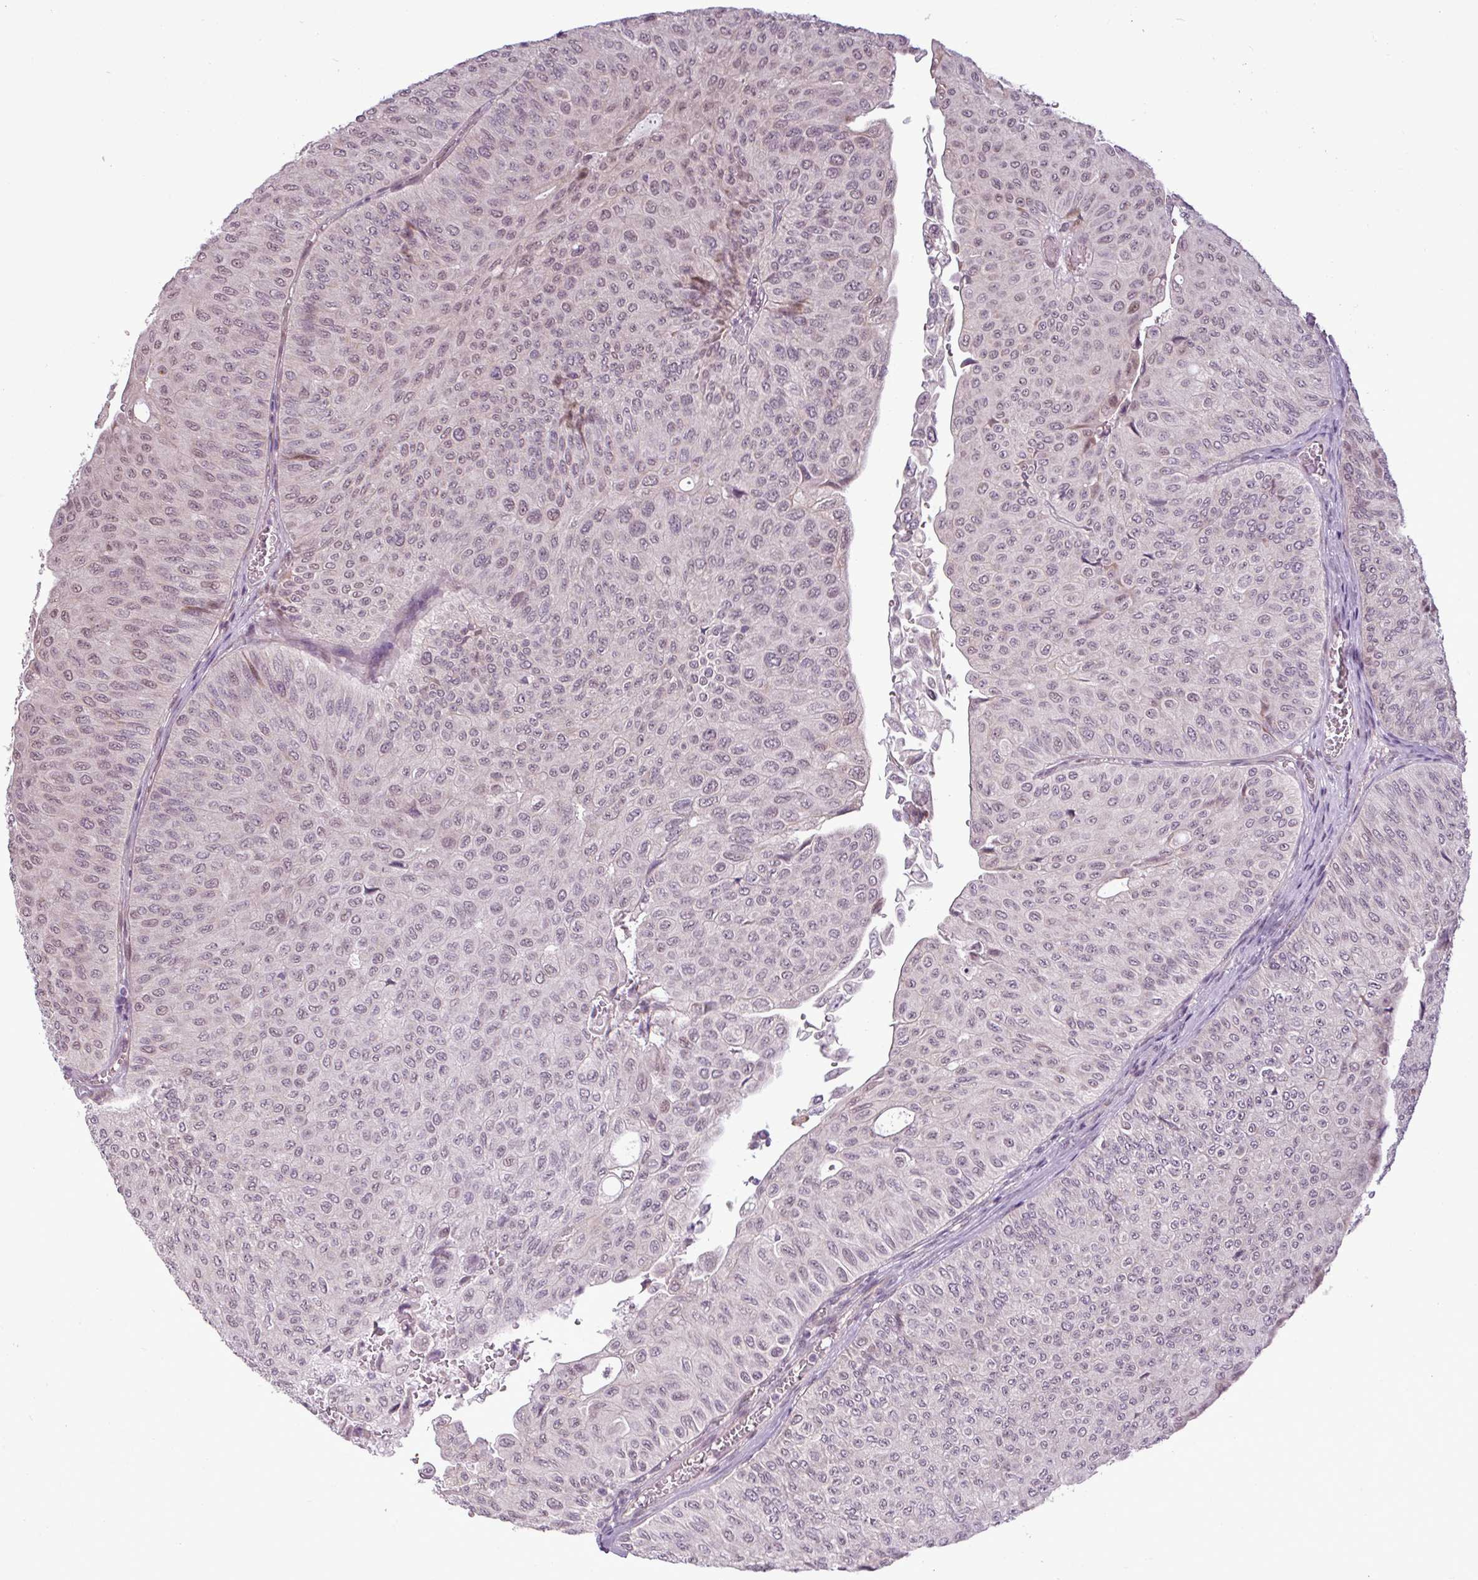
{"staining": {"intensity": "weak", "quantity": "25%-75%", "location": "nuclear"}, "tissue": "urothelial cancer", "cell_type": "Tumor cells", "image_type": "cancer", "snomed": [{"axis": "morphology", "description": "Urothelial carcinoma, NOS"}, {"axis": "topography", "description": "Urinary bladder"}], "caption": "DAB (3,3'-diaminobenzidine) immunohistochemical staining of transitional cell carcinoma shows weak nuclear protein staining in approximately 25%-75% of tumor cells. (Brightfield microscopy of DAB IHC at high magnification).", "gene": "GPT2", "patient": {"sex": "male", "age": 59}}